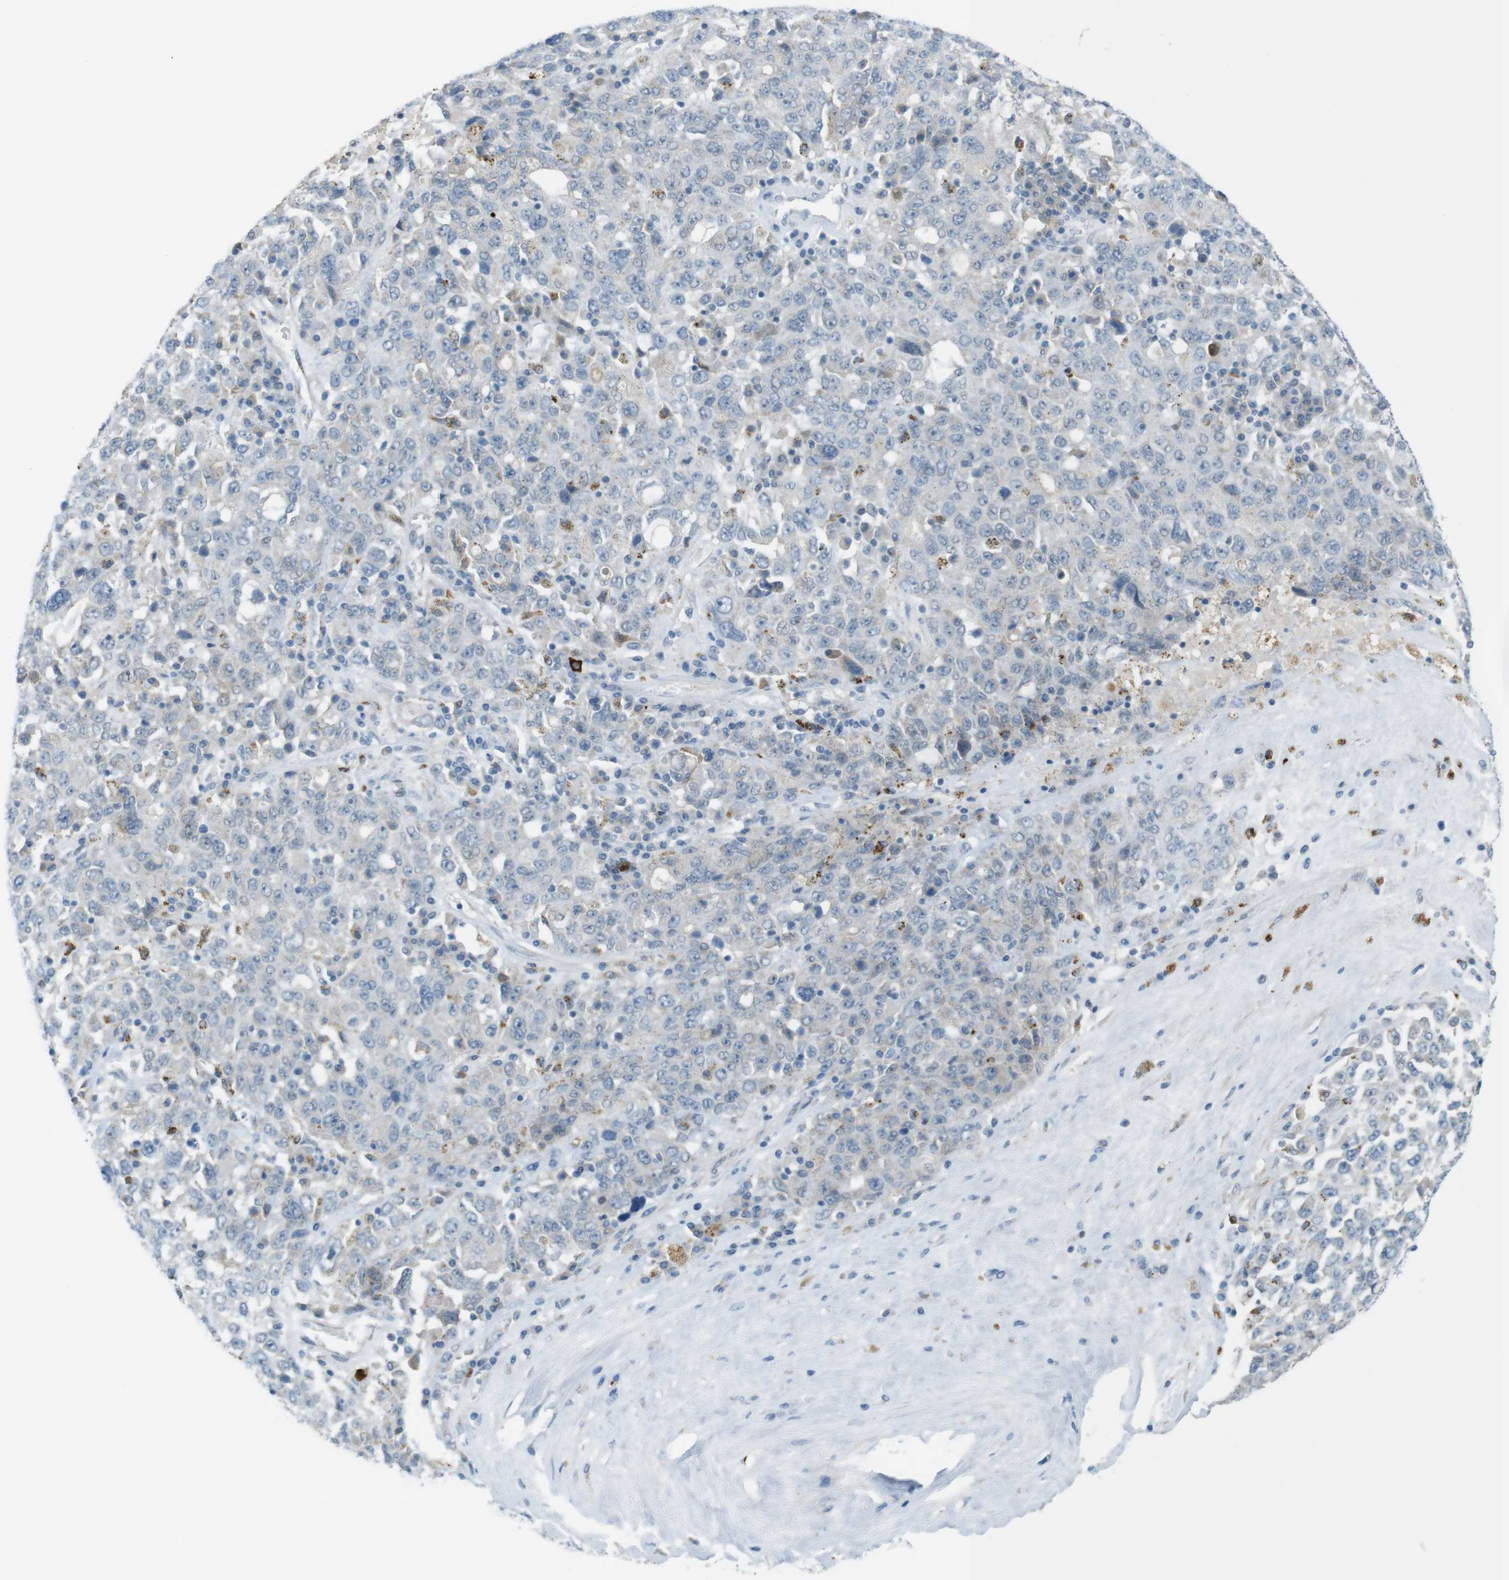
{"staining": {"intensity": "weak", "quantity": "<25%", "location": "cytoplasmic/membranous"}, "tissue": "ovarian cancer", "cell_type": "Tumor cells", "image_type": "cancer", "snomed": [{"axis": "morphology", "description": "Carcinoma, endometroid"}, {"axis": "topography", "description": "Ovary"}], "caption": "Image shows no protein staining in tumor cells of ovarian endometroid carcinoma tissue.", "gene": "UGT8", "patient": {"sex": "female", "age": 62}}